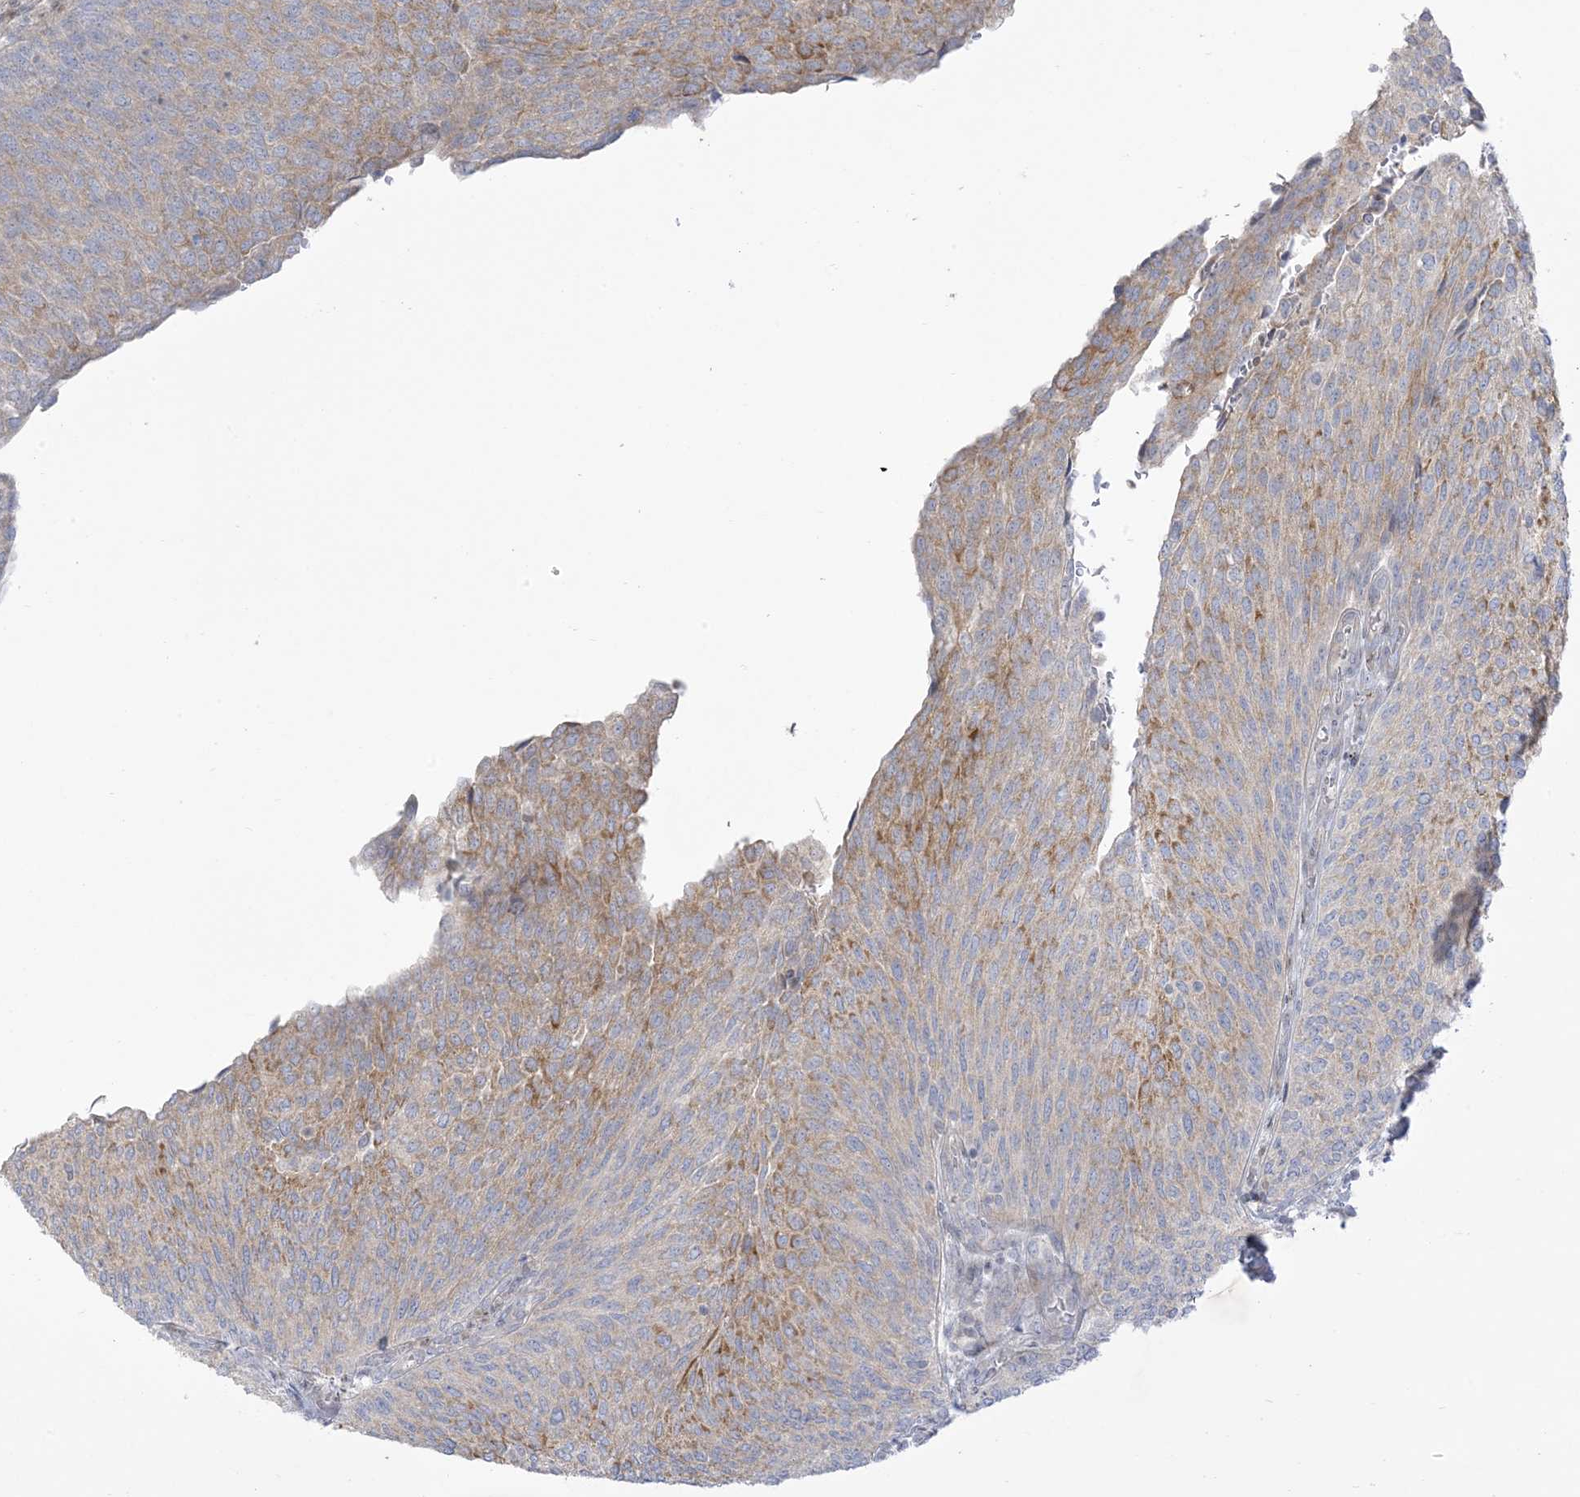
{"staining": {"intensity": "moderate", "quantity": "<25%", "location": "cytoplasmic/membranous"}, "tissue": "urothelial cancer", "cell_type": "Tumor cells", "image_type": "cancer", "snomed": [{"axis": "morphology", "description": "Urothelial carcinoma, Low grade"}, {"axis": "topography", "description": "Urinary bladder"}], "caption": "Immunohistochemical staining of human urothelial carcinoma (low-grade) displays moderate cytoplasmic/membranous protein expression in about <25% of tumor cells.", "gene": "AFTPH", "patient": {"sex": "female", "age": 79}}